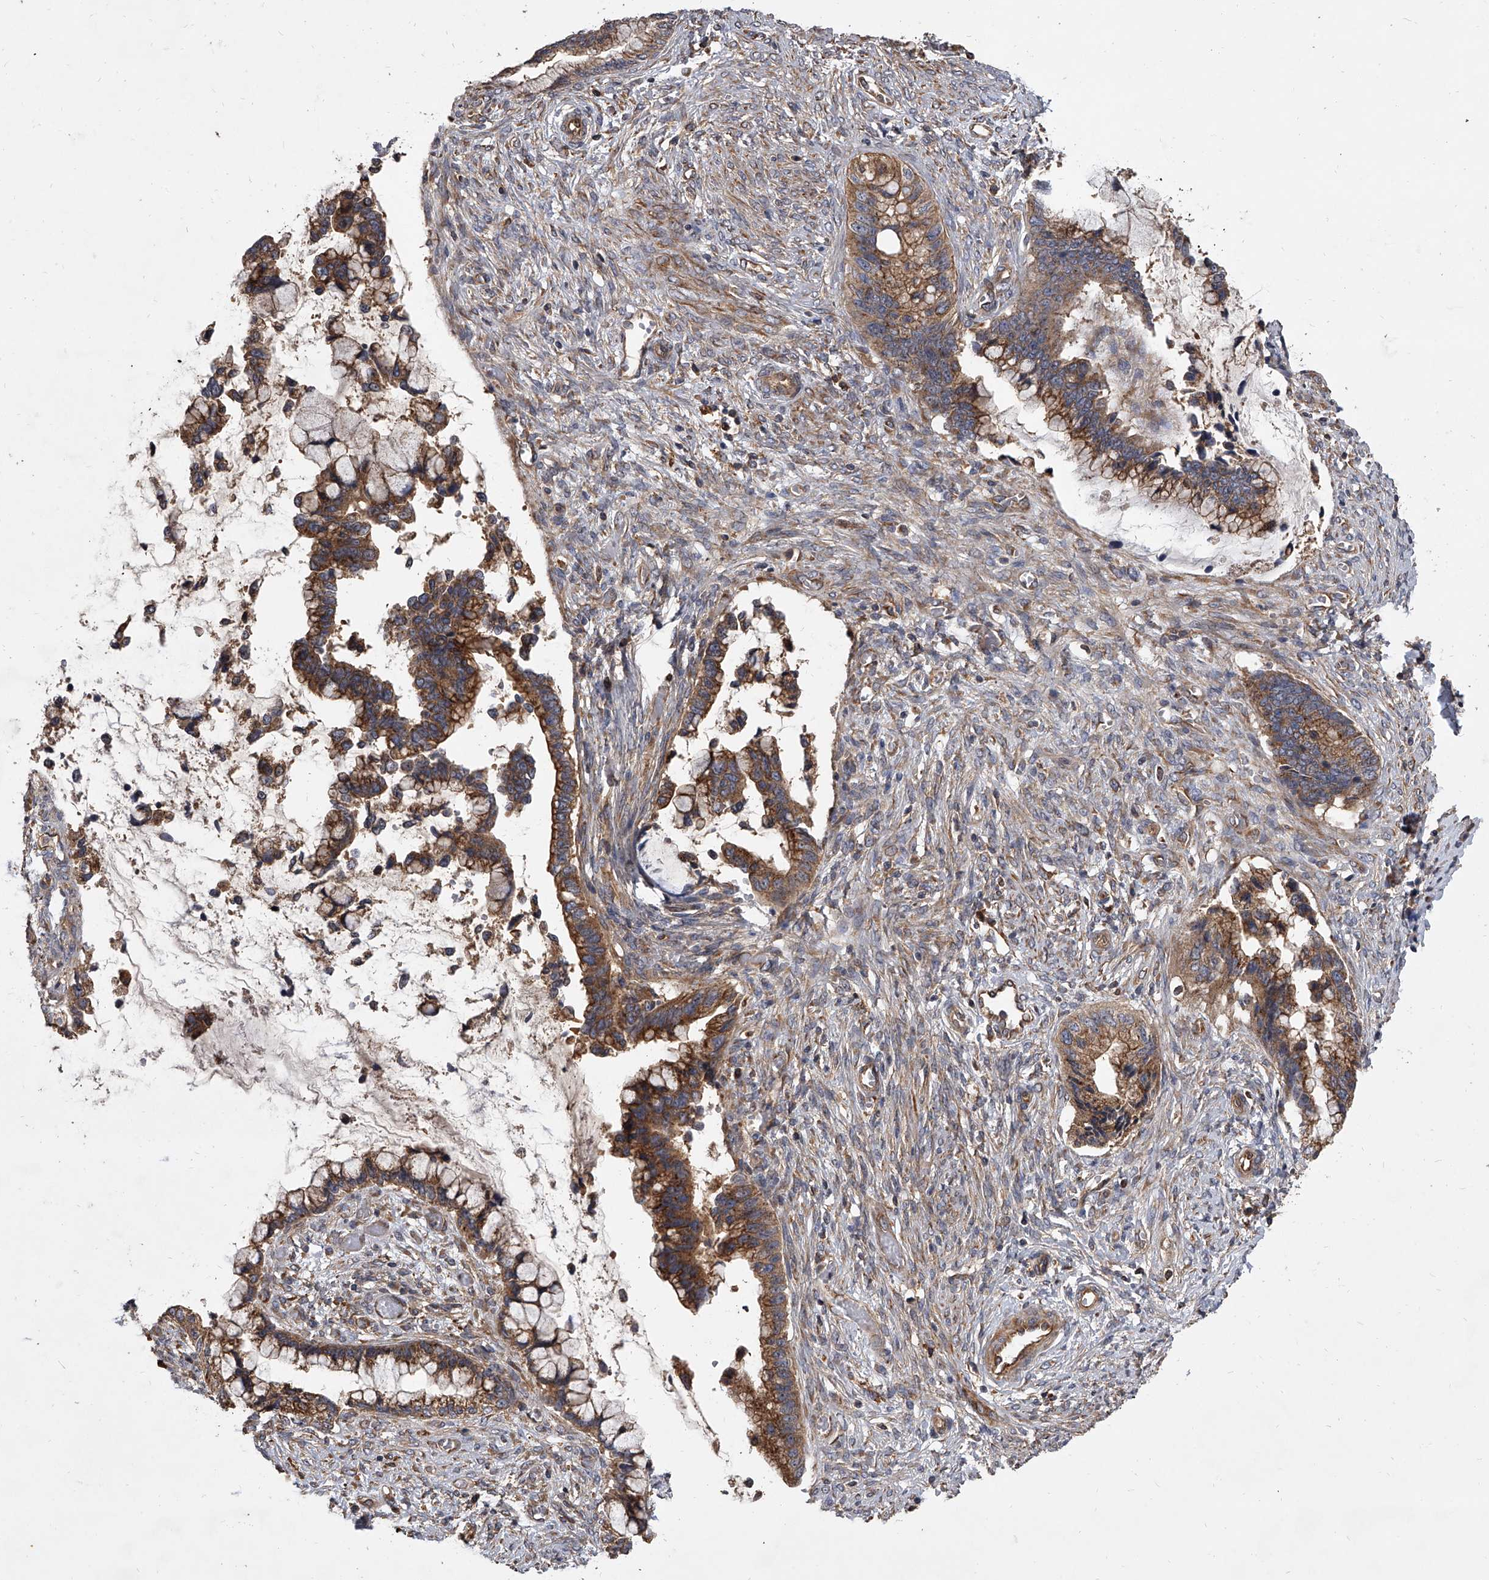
{"staining": {"intensity": "moderate", "quantity": ">75%", "location": "cytoplasmic/membranous"}, "tissue": "cervical cancer", "cell_type": "Tumor cells", "image_type": "cancer", "snomed": [{"axis": "morphology", "description": "Adenocarcinoma, NOS"}, {"axis": "topography", "description": "Cervix"}], "caption": "Immunohistochemical staining of cervical cancer (adenocarcinoma) displays medium levels of moderate cytoplasmic/membranous protein positivity in approximately >75% of tumor cells. (DAB IHC, brown staining for protein, blue staining for nuclei).", "gene": "EXOC4", "patient": {"sex": "female", "age": 44}}